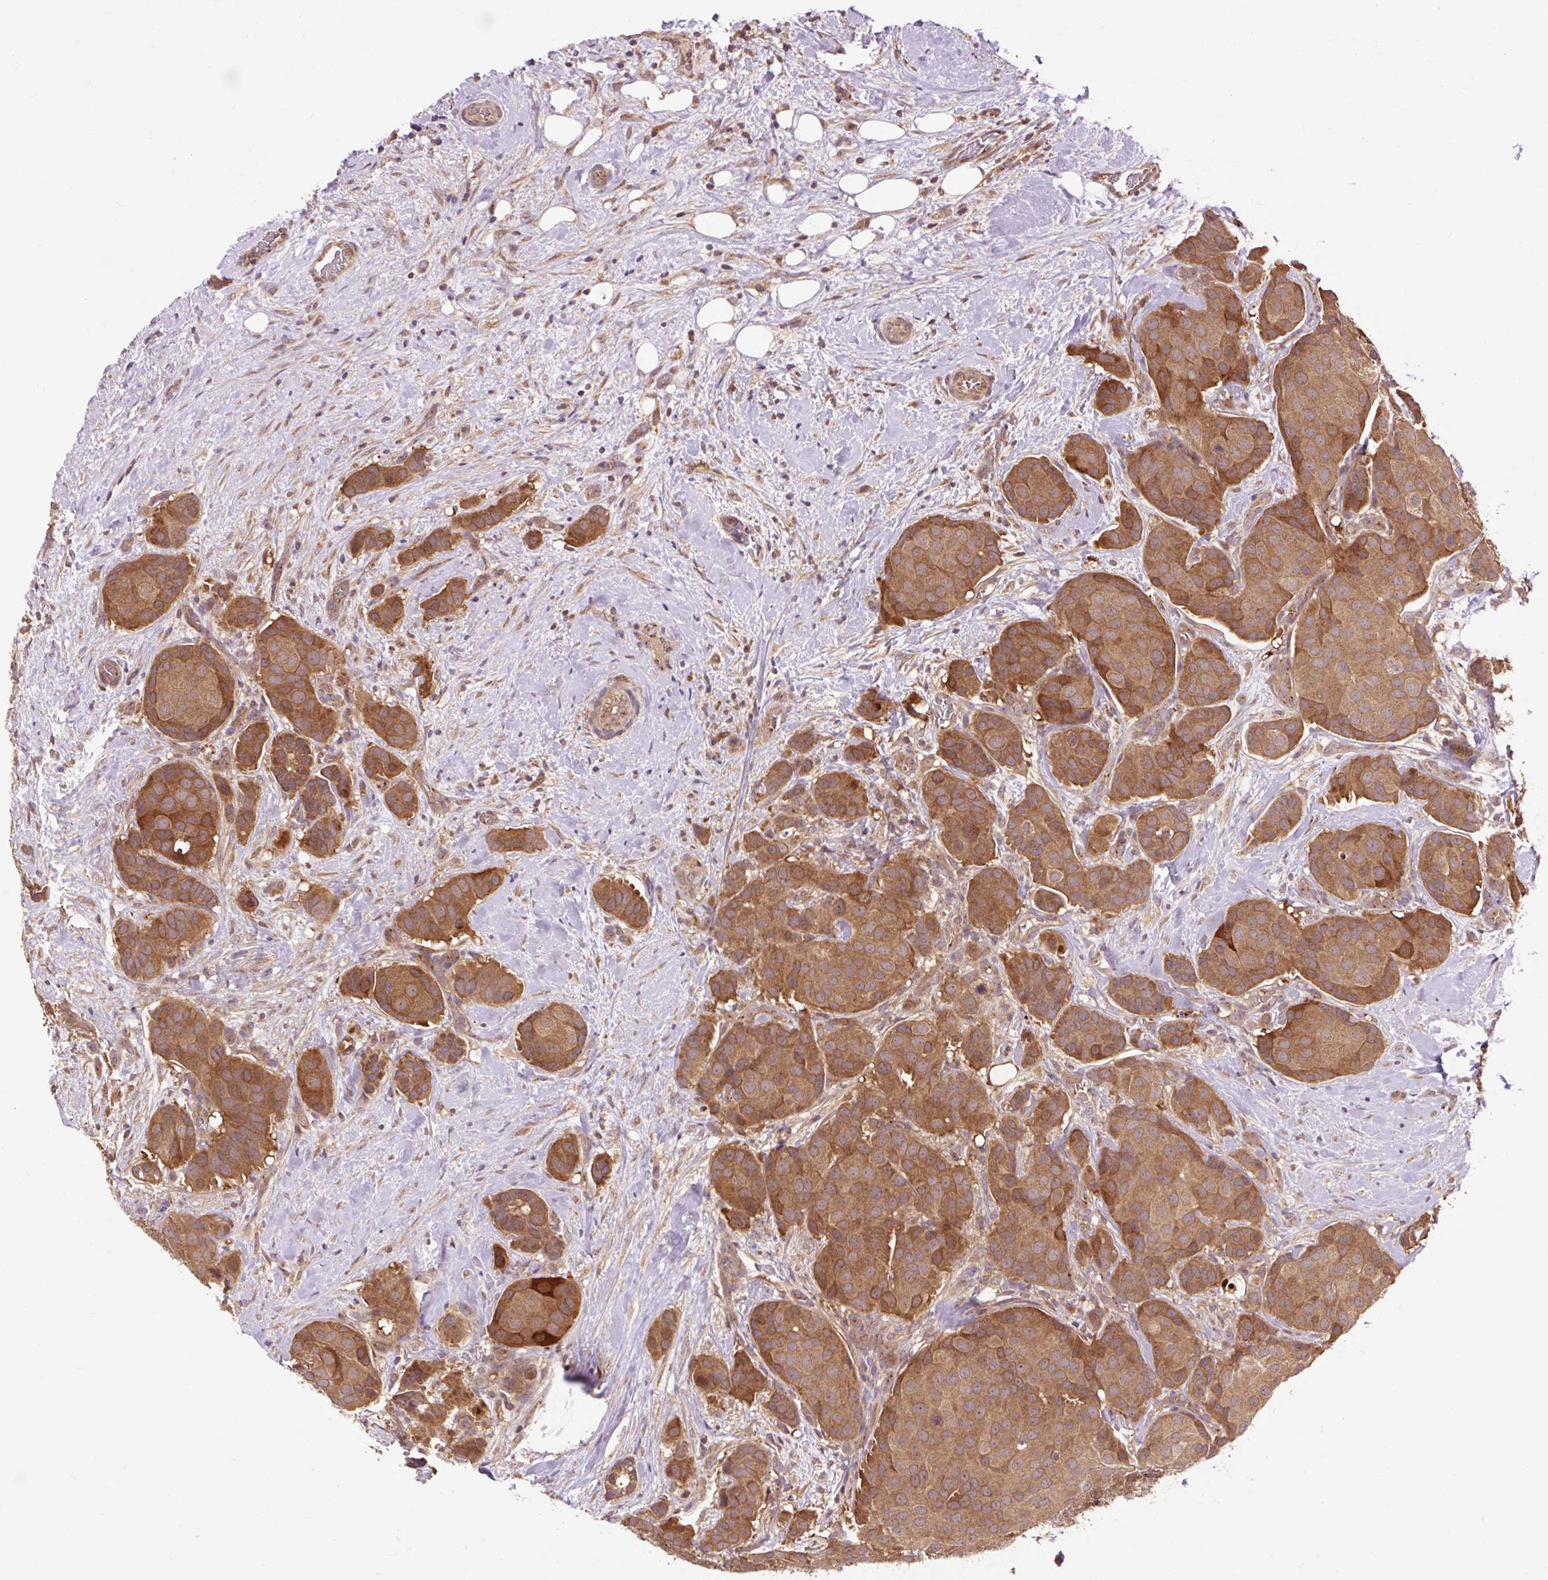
{"staining": {"intensity": "strong", "quantity": ">75%", "location": "cytoplasmic/membranous"}, "tissue": "breast cancer", "cell_type": "Tumor cells", "image_type": "cancer", "snomed": [{"axis": "morphology", "description": "Duct carcinoma"}, {"axis": "topography", "description": "Breast"}], "caption": "Infiltrating ductal carcinoma (breast) stained with DAB immunohistochemistry (IHC) shows high levels of strong cytoplasmic/membranous positivity in about >75% of tumor cells.", "gene": "MMS19", "patient": {"sex": "female", "age": 70}}